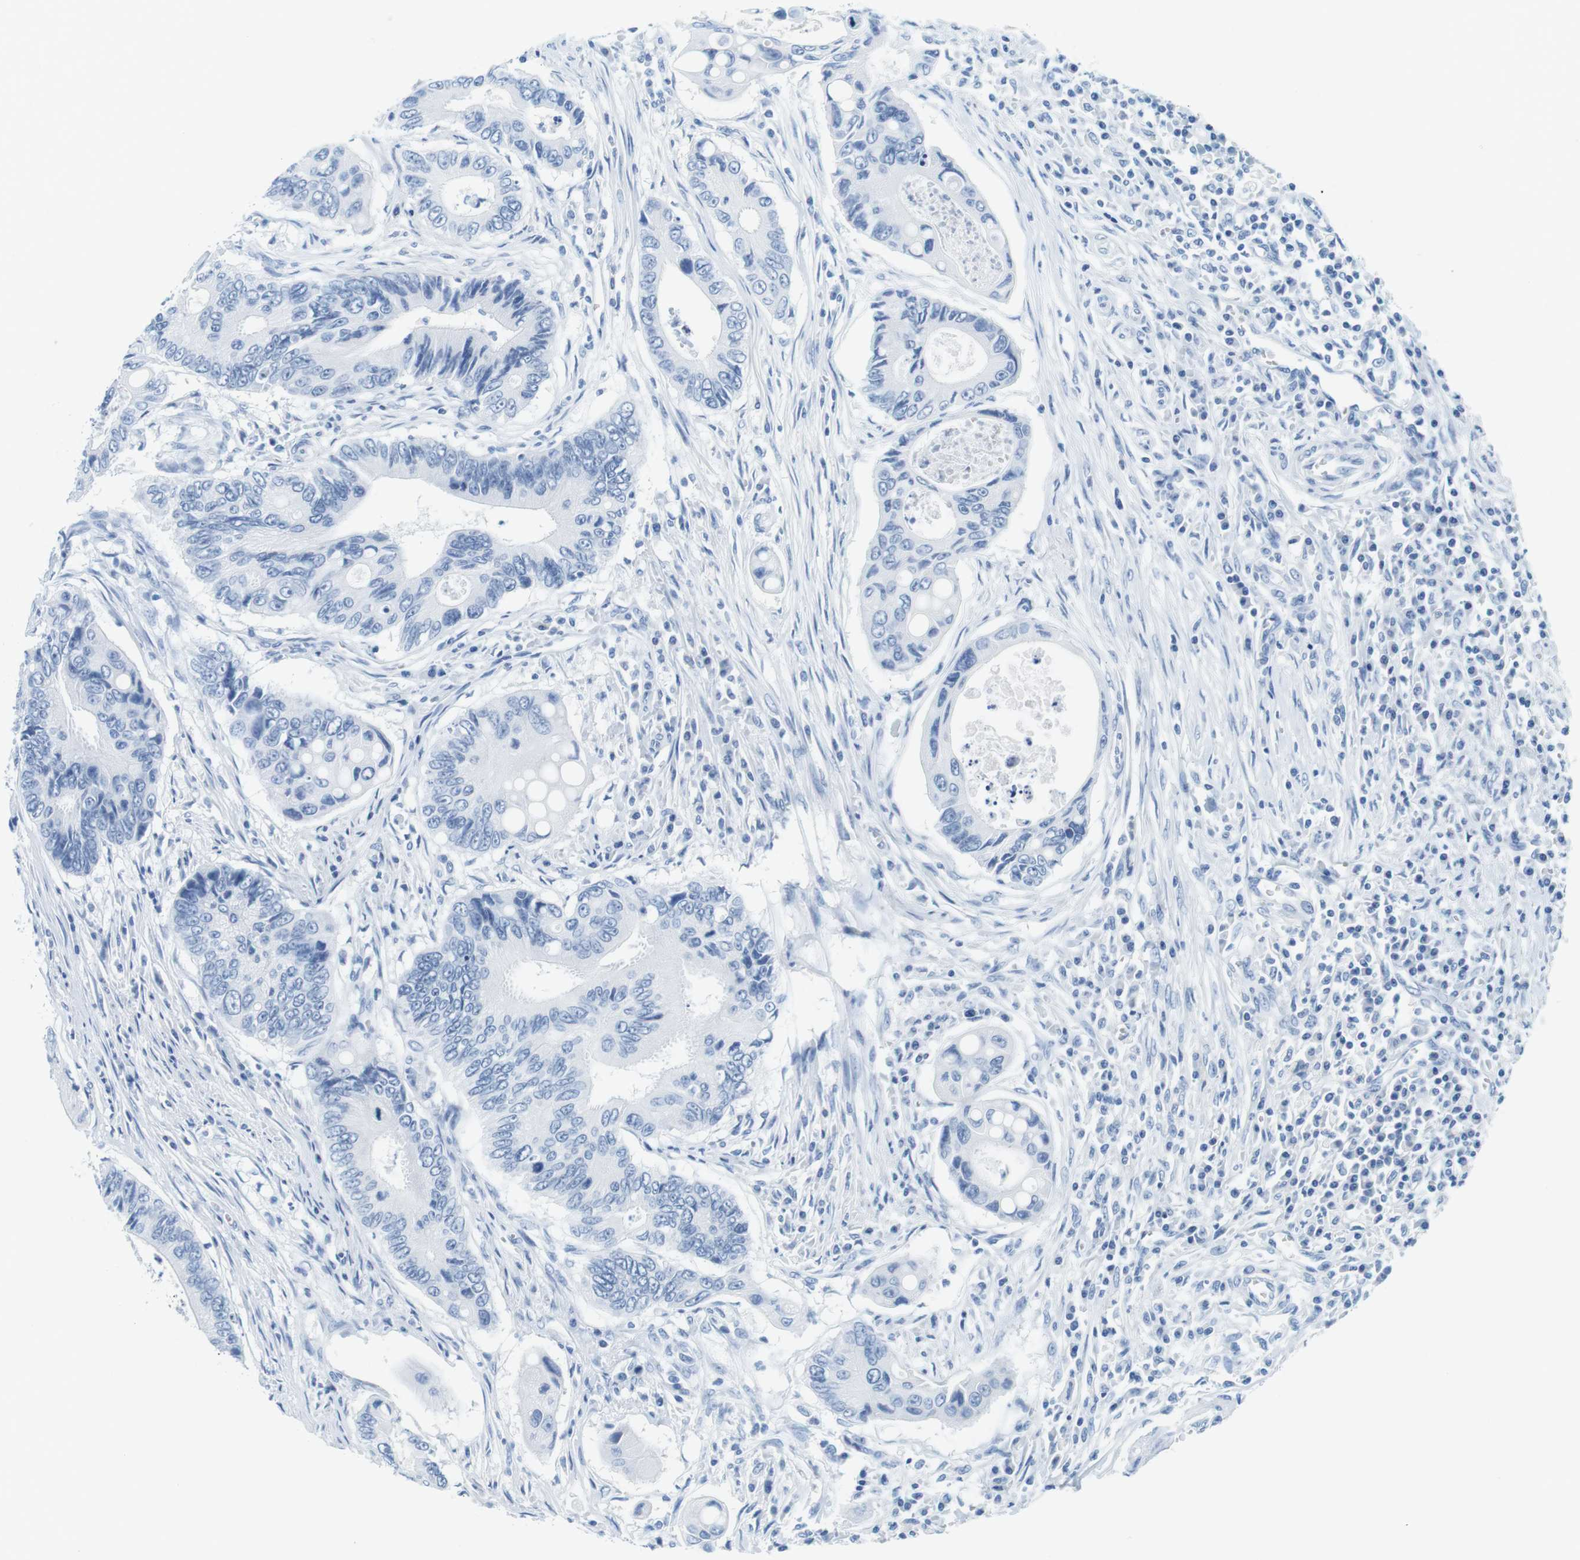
{"staining": {"intensity": "negative", "quantity": "none", "location": "none"}, "tissue": "colorectal cancer", "cell_type": "Tumor cells", "image_type": "cancer", "snomed": [{"axis": "morphology", "description": "Inflammation, NOS"}, {"axis": "morphology", "description": "Adenocarcinoma, NOS"}, {"axis": "topography", "description": "Colon"}], "caption": "This is a photomicrograph of IHC staining of colorectal cancer (adenocarcinoma), which shows no expression in tumor cells. The staining is performed using DAB brown chromogen with nuclei counter-stained in using hematoxylin.", "gene": "CYP2C9", "patient": {"sex": "male", "age": 72}}